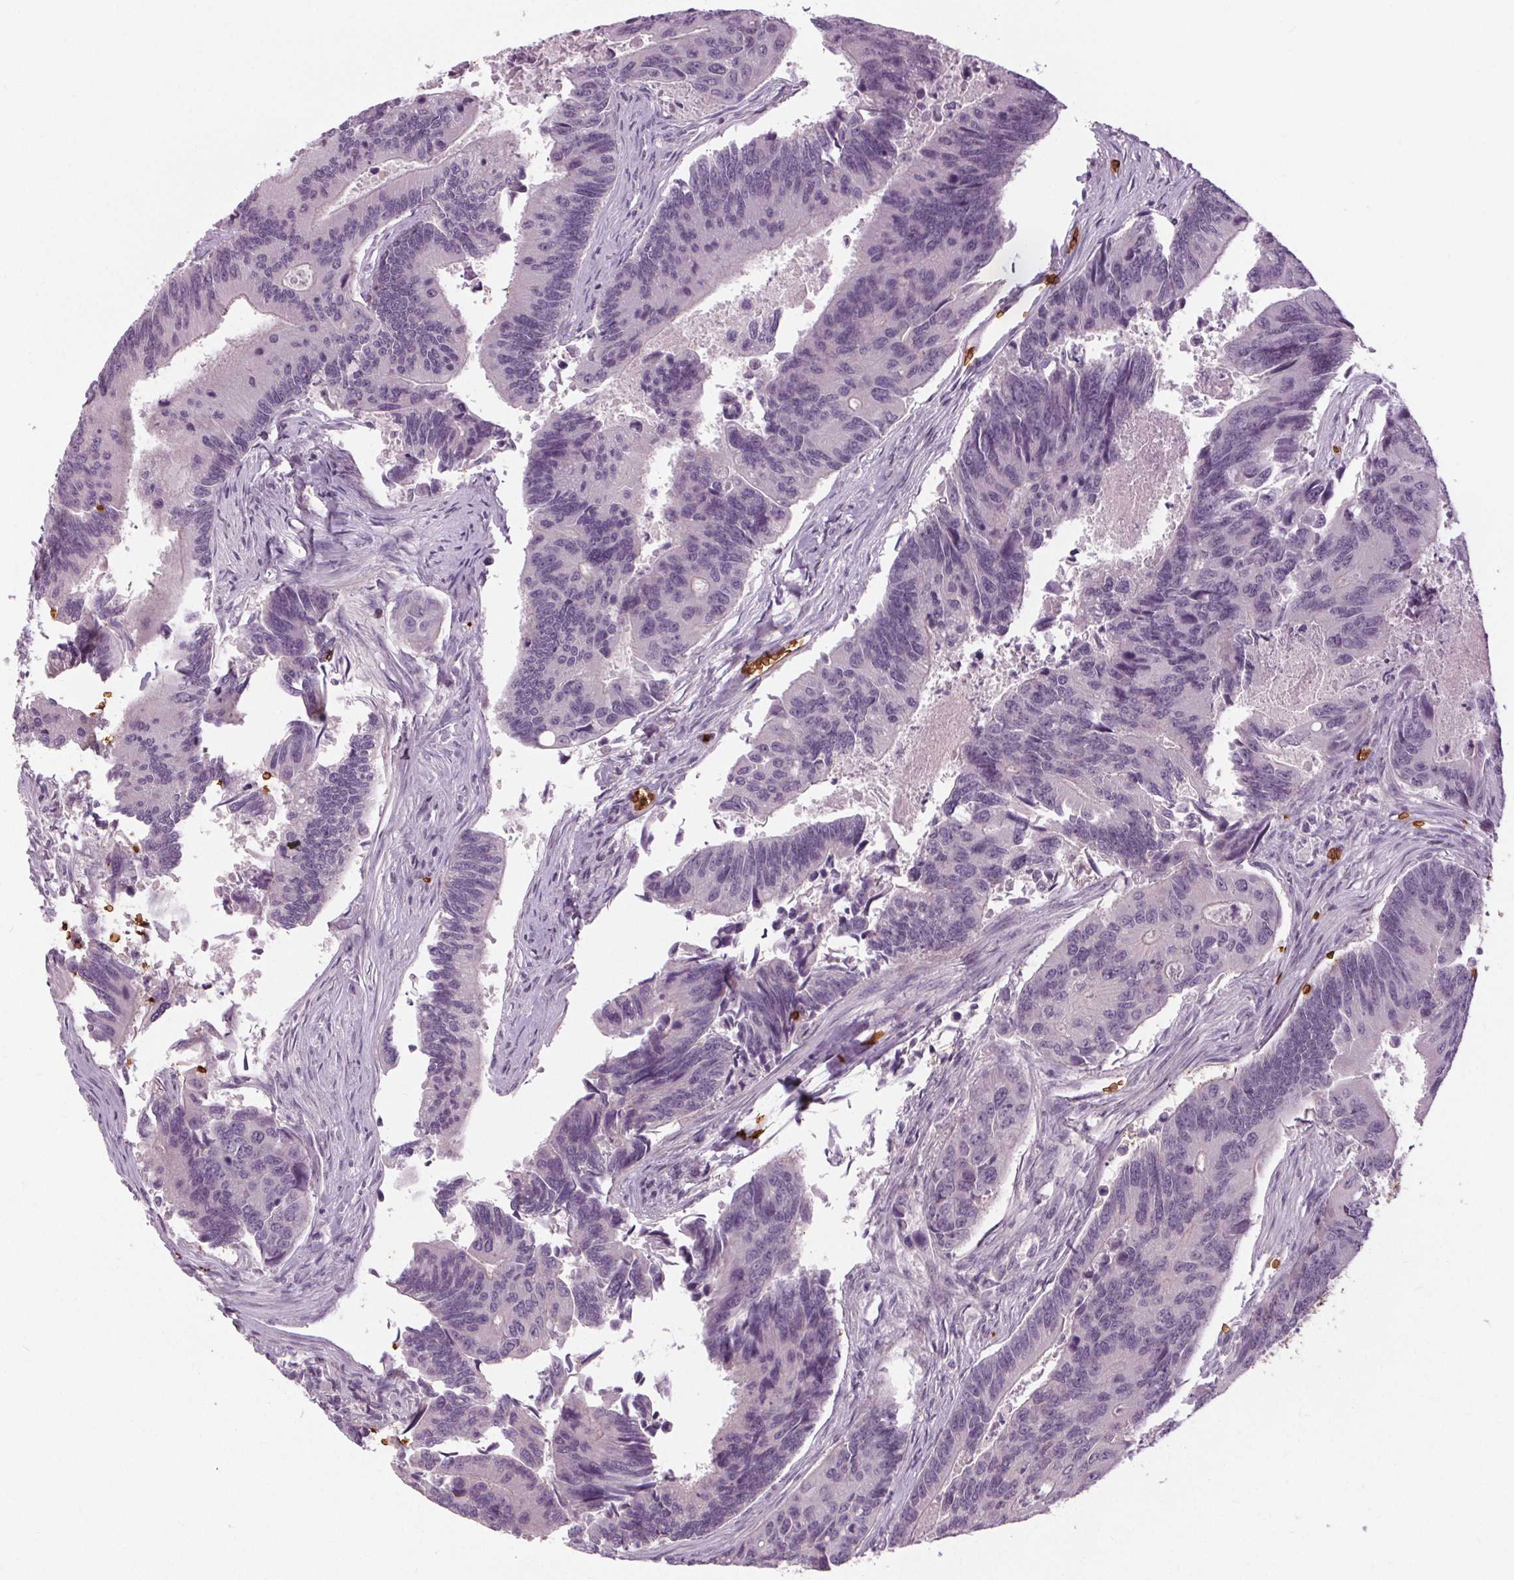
{"staining": {"intensity": "negative", "quantity": "none", "location": "none"}, "tissue": "colorectal cancer", "cell_type": "Tumor cells", "image_type": "cancer", "snomed": [{"axis": "morphology", "description": "Adenocarcinoma, NOS"}, {"axis": "topography", "description": "Colon"}], "caption": "Immunohistochemical staining of colorectal cancer (adenocarcinoma) exhibits no significant staining in tumor cells.", "gene": "SLC4A1", "patient": {"sex": "female", "age": 67}}